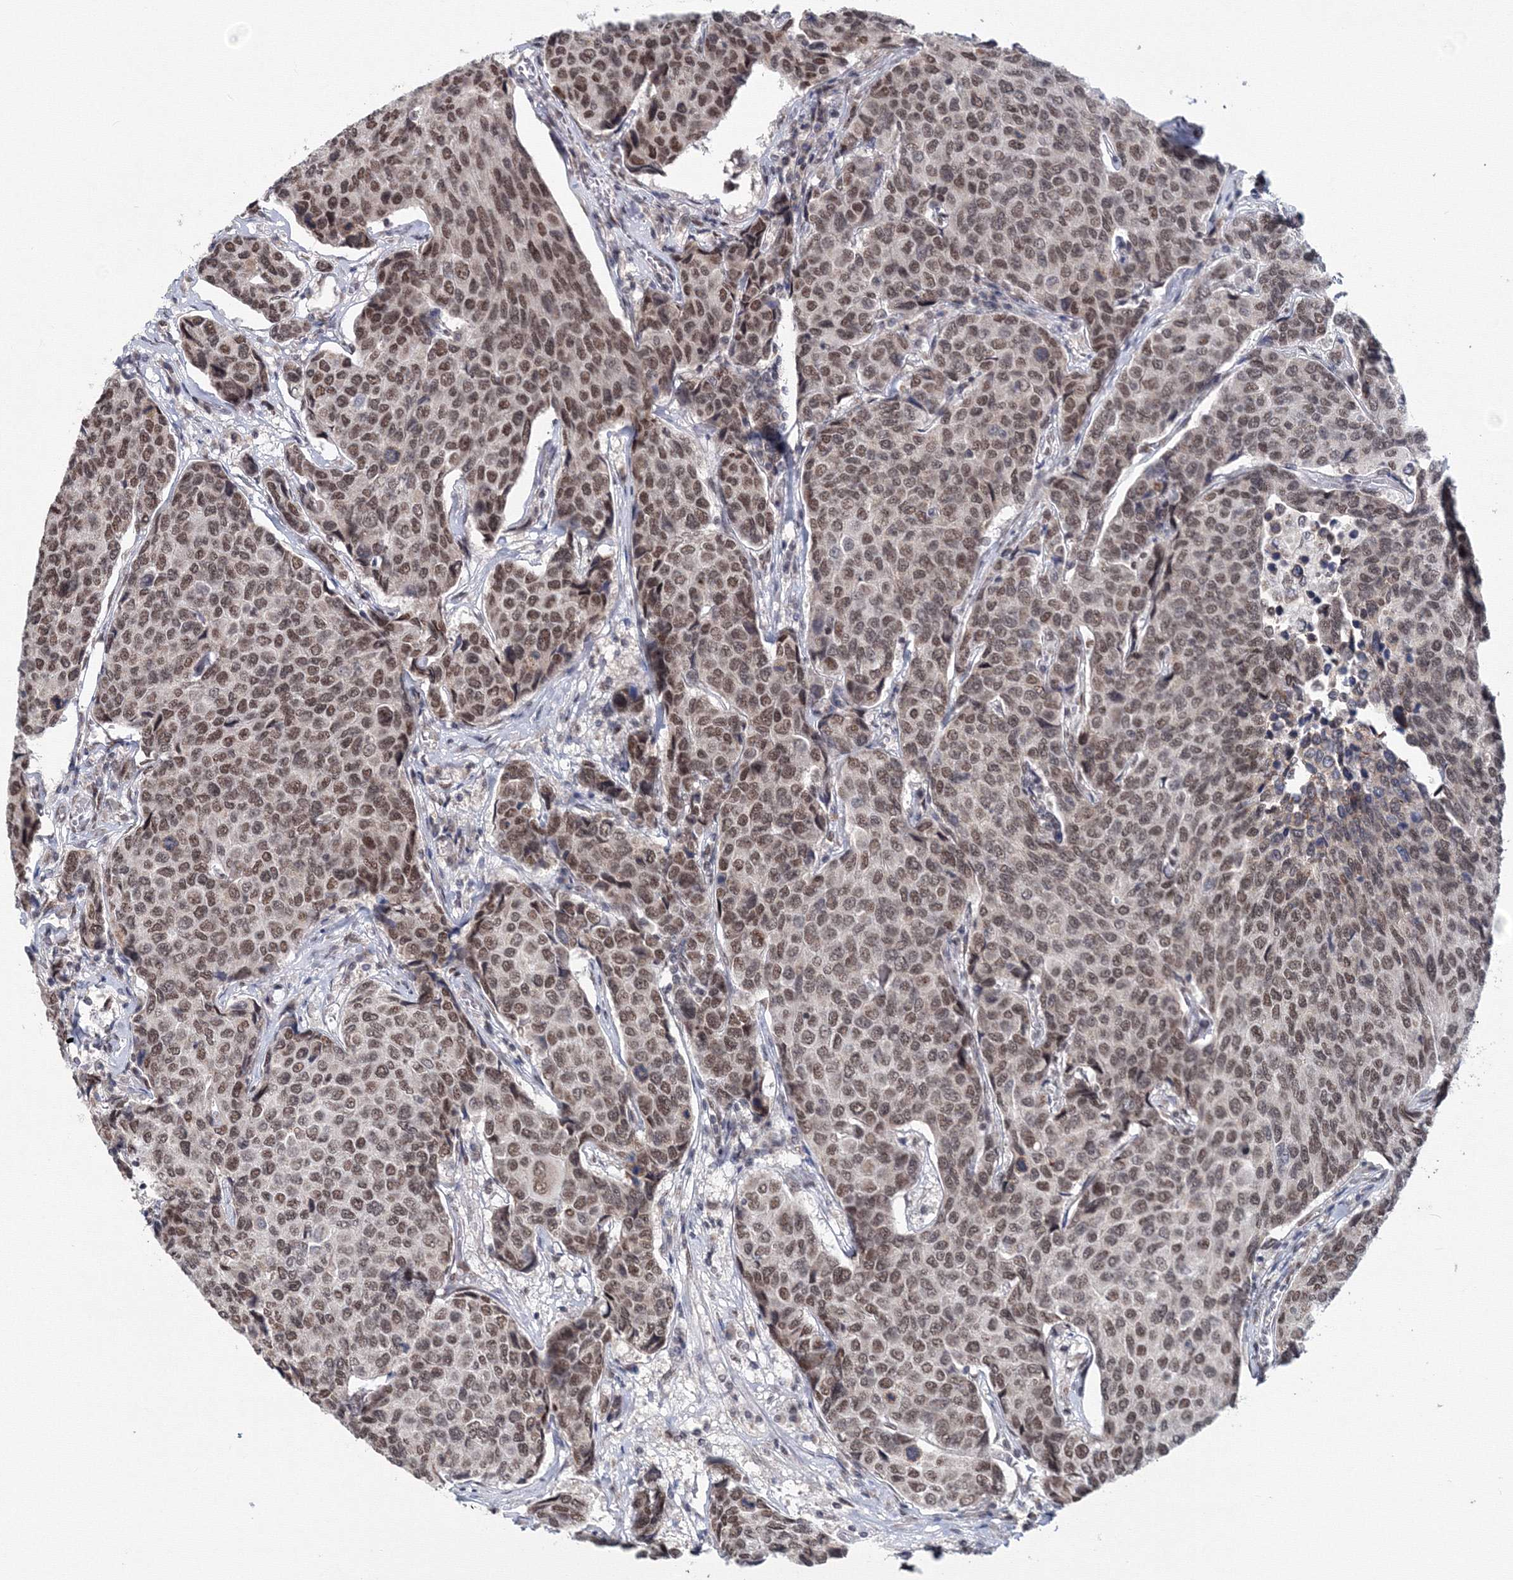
{"staining": {"intensity": "moderate", "quantity": ">75%", "location": "nuclear"}, "tissue": "breast cancer", "cell_type": "Tumor cells", "image_type": "cancer", "snomed": [{"axis": "morphology", "description": "Duct carcinoma"}, {"axis": "topography", "description": "Breast"}], "caption": "Infiltrating ductal carcinoma (breast) stained for a protein displays moderate nuclear positivity in tumor cells.", "gene": "SF3B6", "patient": {"sex": "female", "age": 55}}